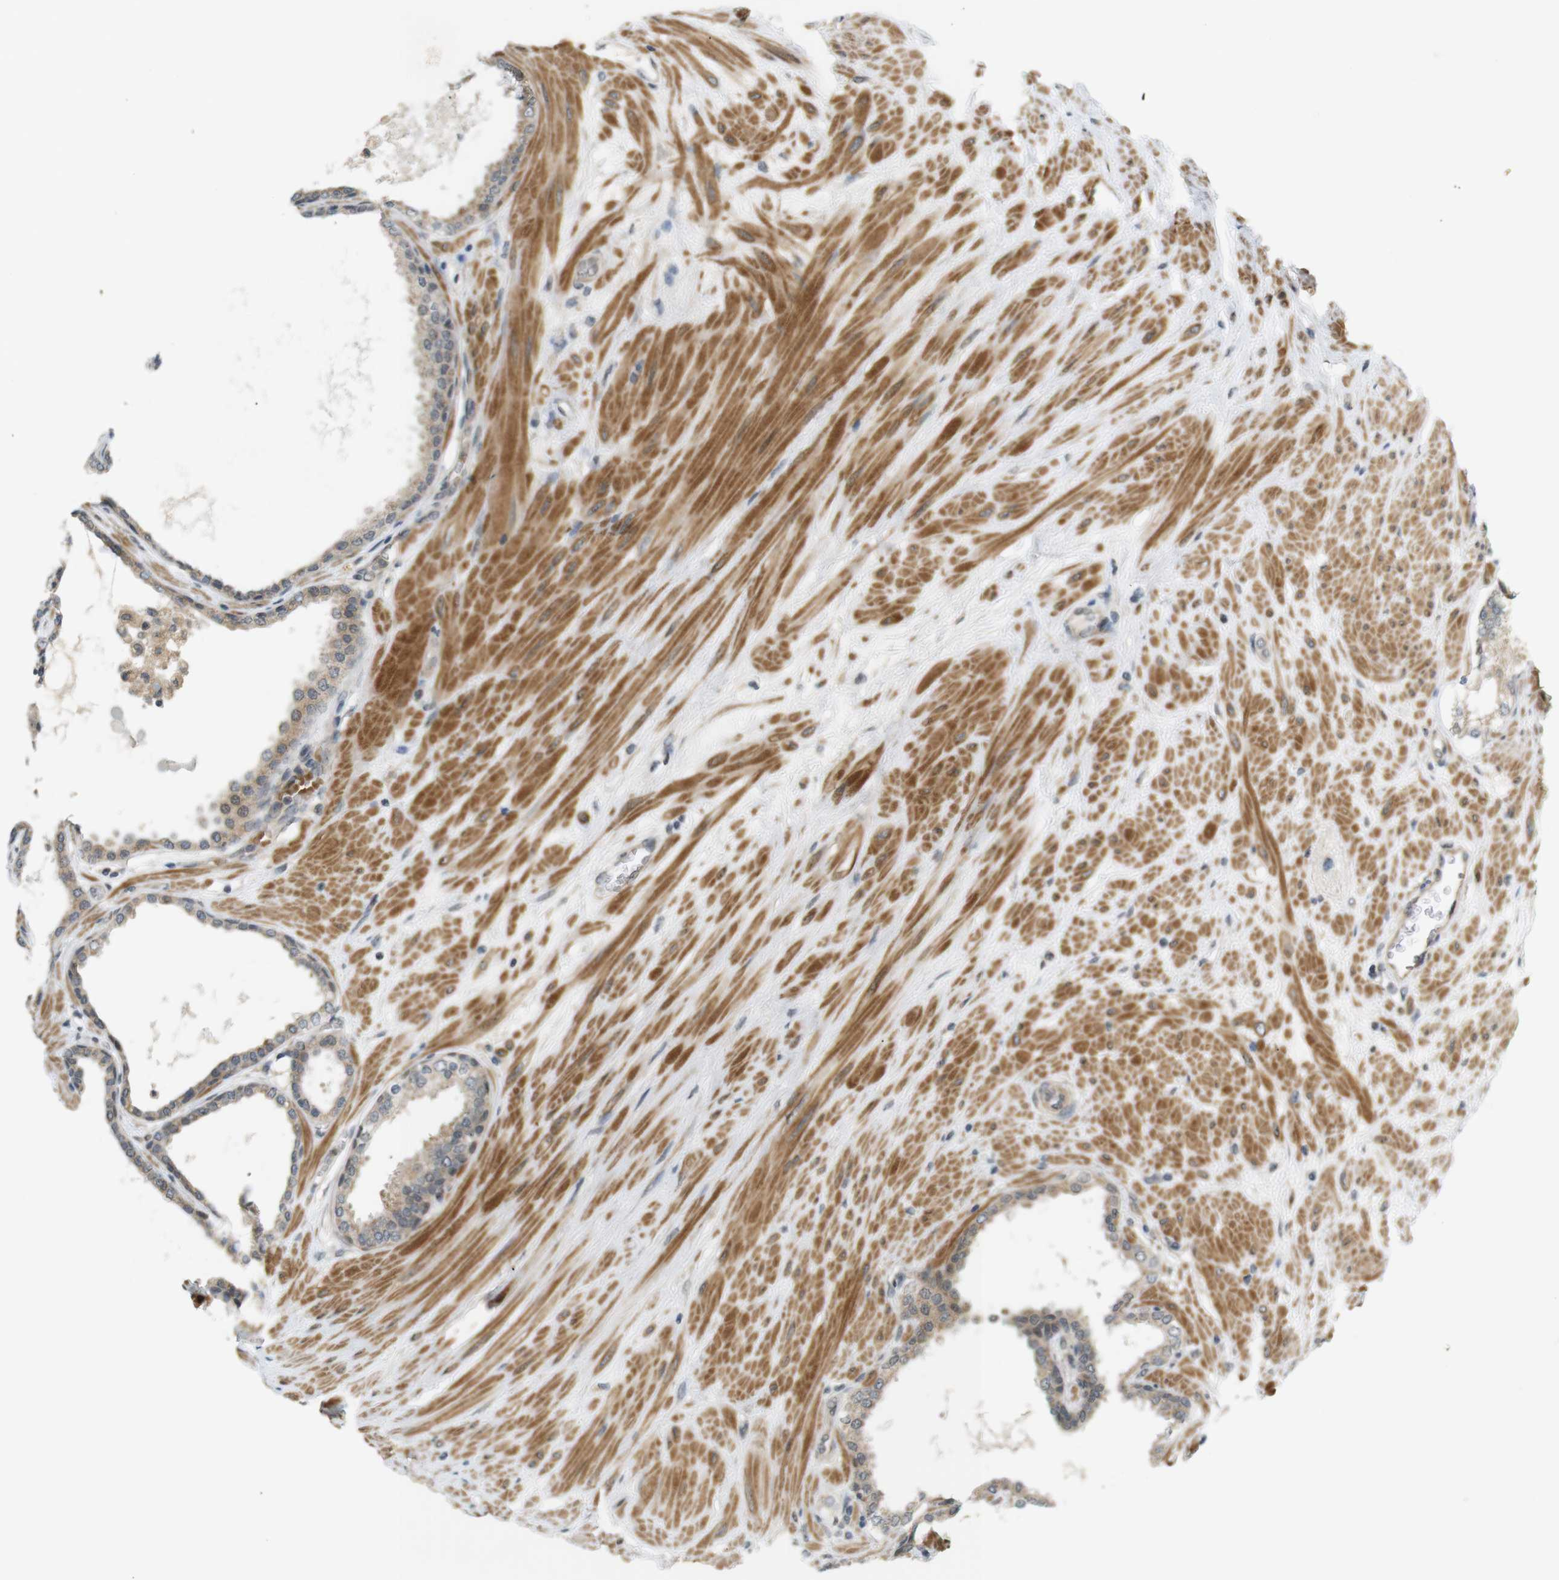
{"staining": {"intensity": "weak", "quantity": ">75%", "location": "cytoplasmic/membranous"}, "tissue": "prostate", "cell_type": "Glandular cells", "image_type": "normal", "snomed": [{"axis": "morphology", "description": "Normal tissue, NOS"}, {"axis": "topography", "description": "Prostate"}], "caption": "Immunohistochemistry (IHC) micrograph of benign prostate: prostate stained using immunohistochemistry reveals low levels of weak protein expression localized specifically in the cytoplasmic/membranous of glandular cells, appearing as a cytoplasmic/membranous brown color.", "gene": "SOCS6", "patient": {"sex": "male", "age": 64}}